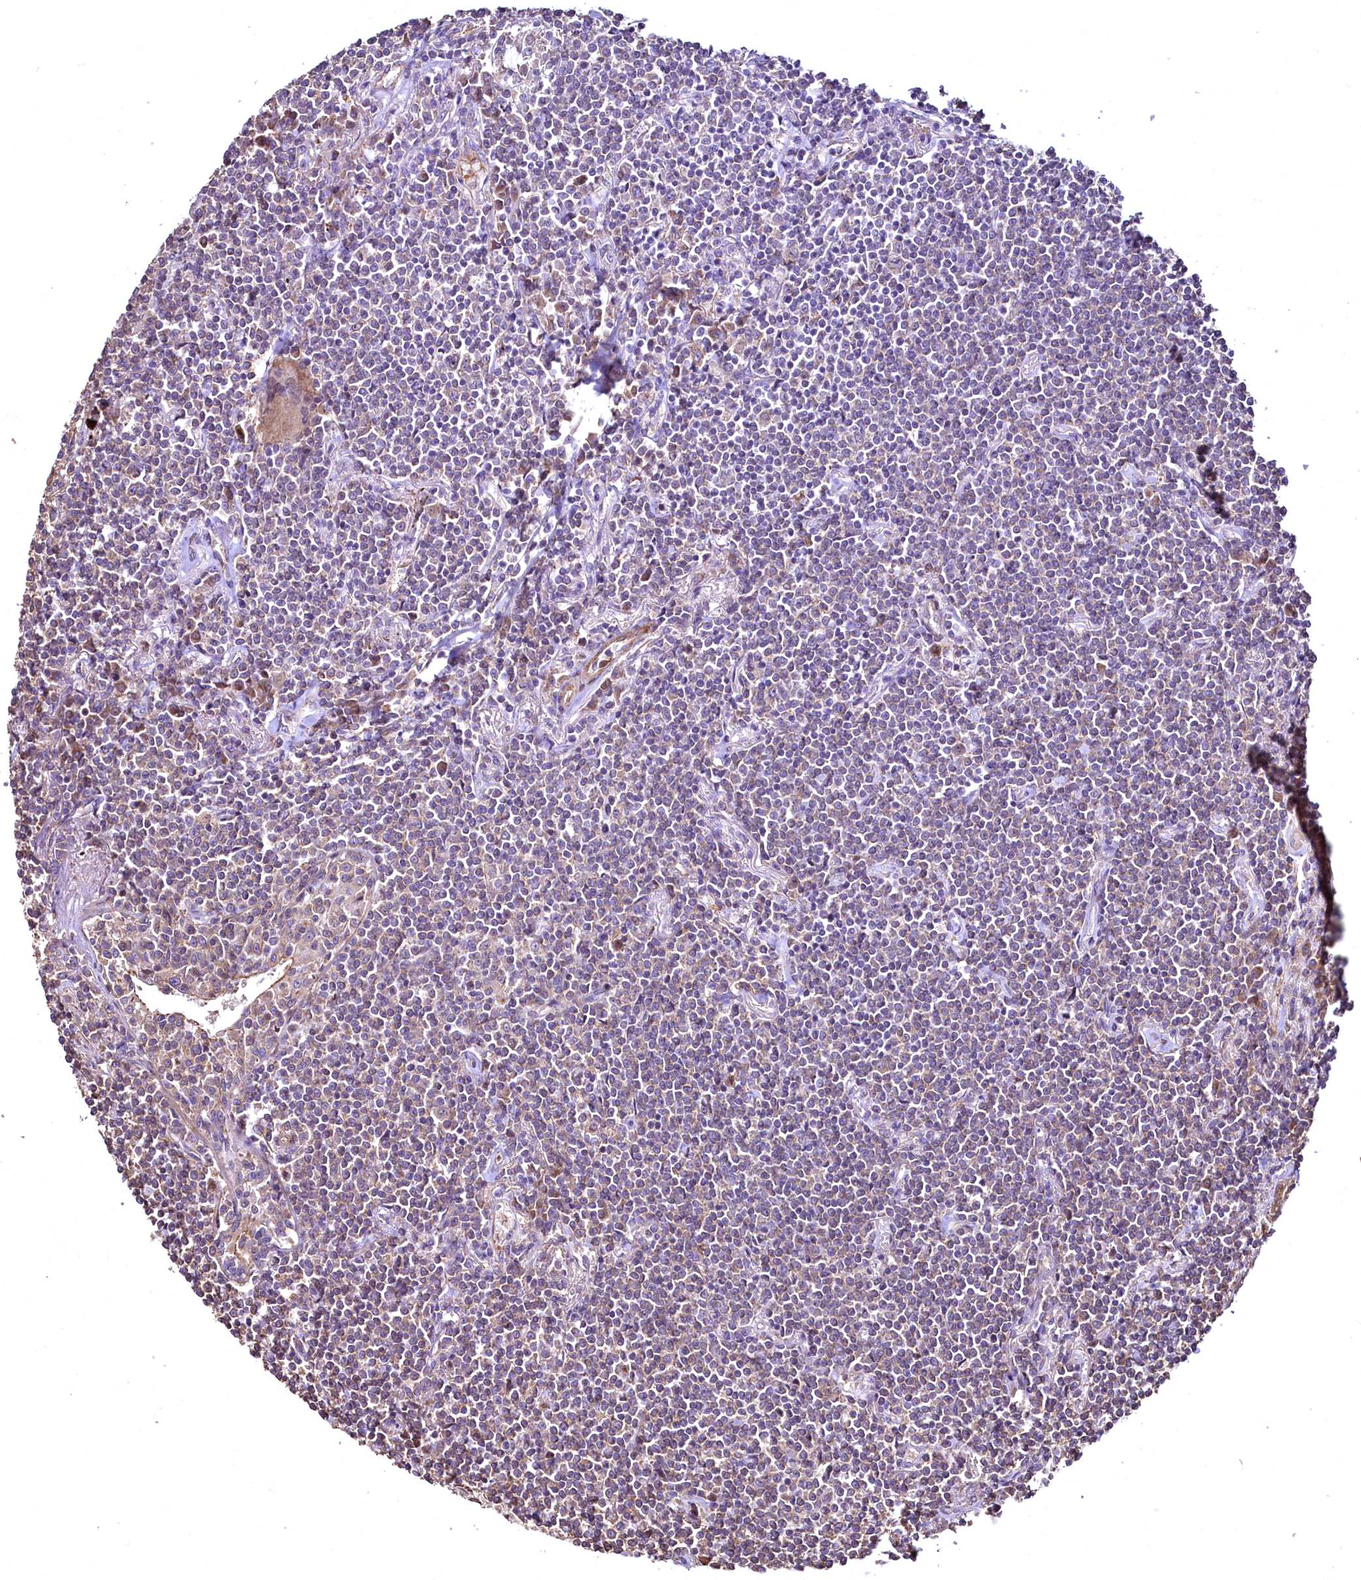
{"staining": {"intensity": "weak", "quantity": "25%-75%", "location": "cytoplasmic/membranous"}, "tissue": "lymphoma", "cell_type": "Tumor cells", "image_type": "cancer", "snomed": [{"axis": "morphology", "description": "Malignant lymphoma, non-Hodgkin's type, Low grade"}, {"axis": "topography", "description": "Lung"}], "caption": "IHC photomicrograph of neoplastic tissue: low-grade malignant lymphoma, non-Hodgkin's type stained using immunohistochemistry (IHC) displays low levels of weak protein expression localized specifically in the cytoplasmic/membranous of tumor cells, appearing as a cytoplasmic/membranous brown color.", "gene": "TBCEL", "patient": {"sex": "female", "age": 71}}